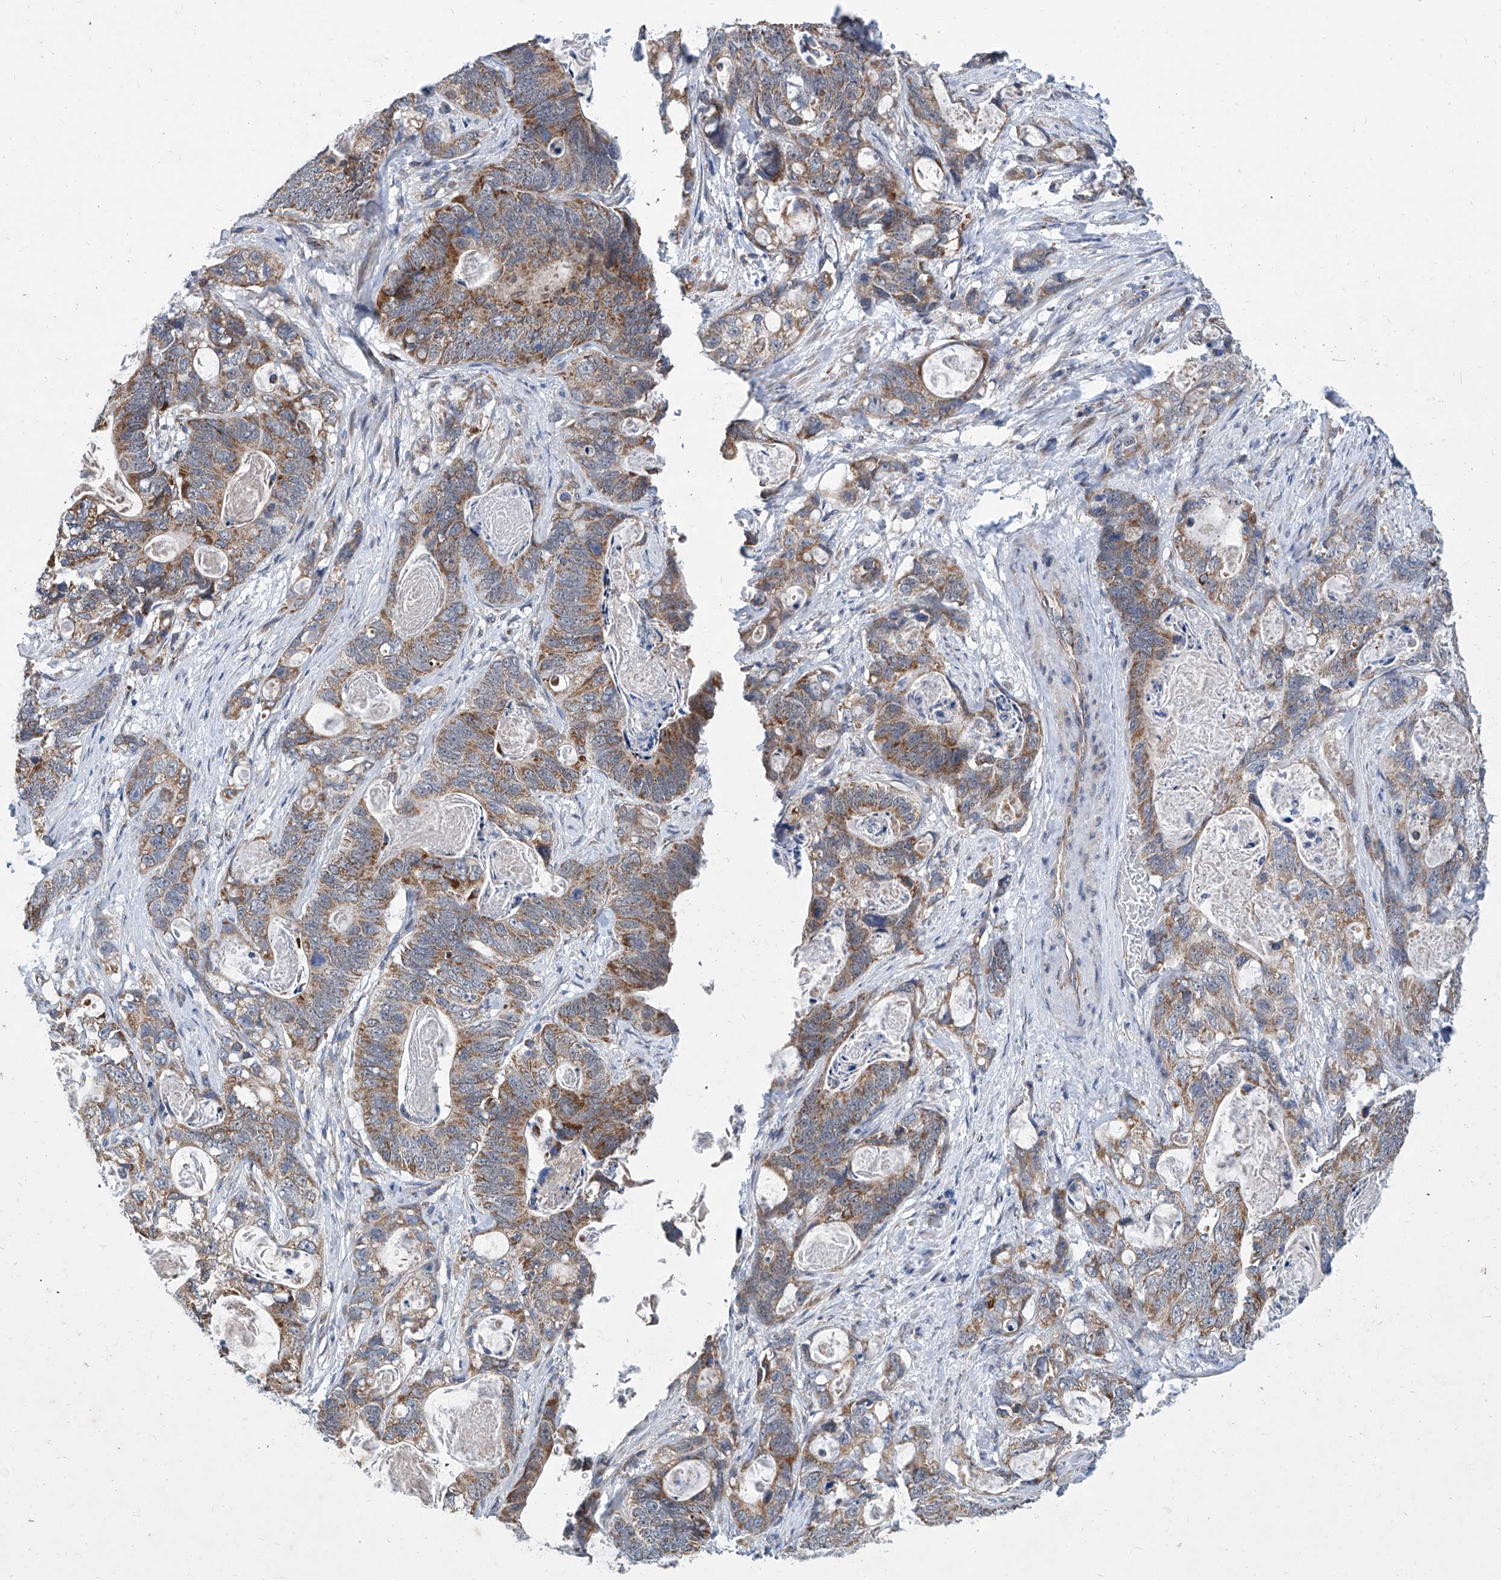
{"staining": {"intensity": "moderate", "quantity": ">75%", "location": "cytoplasmic/membranous"}, "tissue": "stomach cancer", "cell_type": "Tumor cells", "image_type": "cancer", "snomed": [{"axis": "morphology", "description": "Normal tissue, NOS"}, {"axis": "morphology", "description": "Adenocarcinoma, NOS"}, {"axis": "topography", "description": "Stomach"}], "caption": "A brown stain labels moderate cytoplasmic/membranous expression of a protein in stomach adenocarcinoma tumor cells.", "gene": "USP48", "patient": {"sex": "female", "age": 89}}